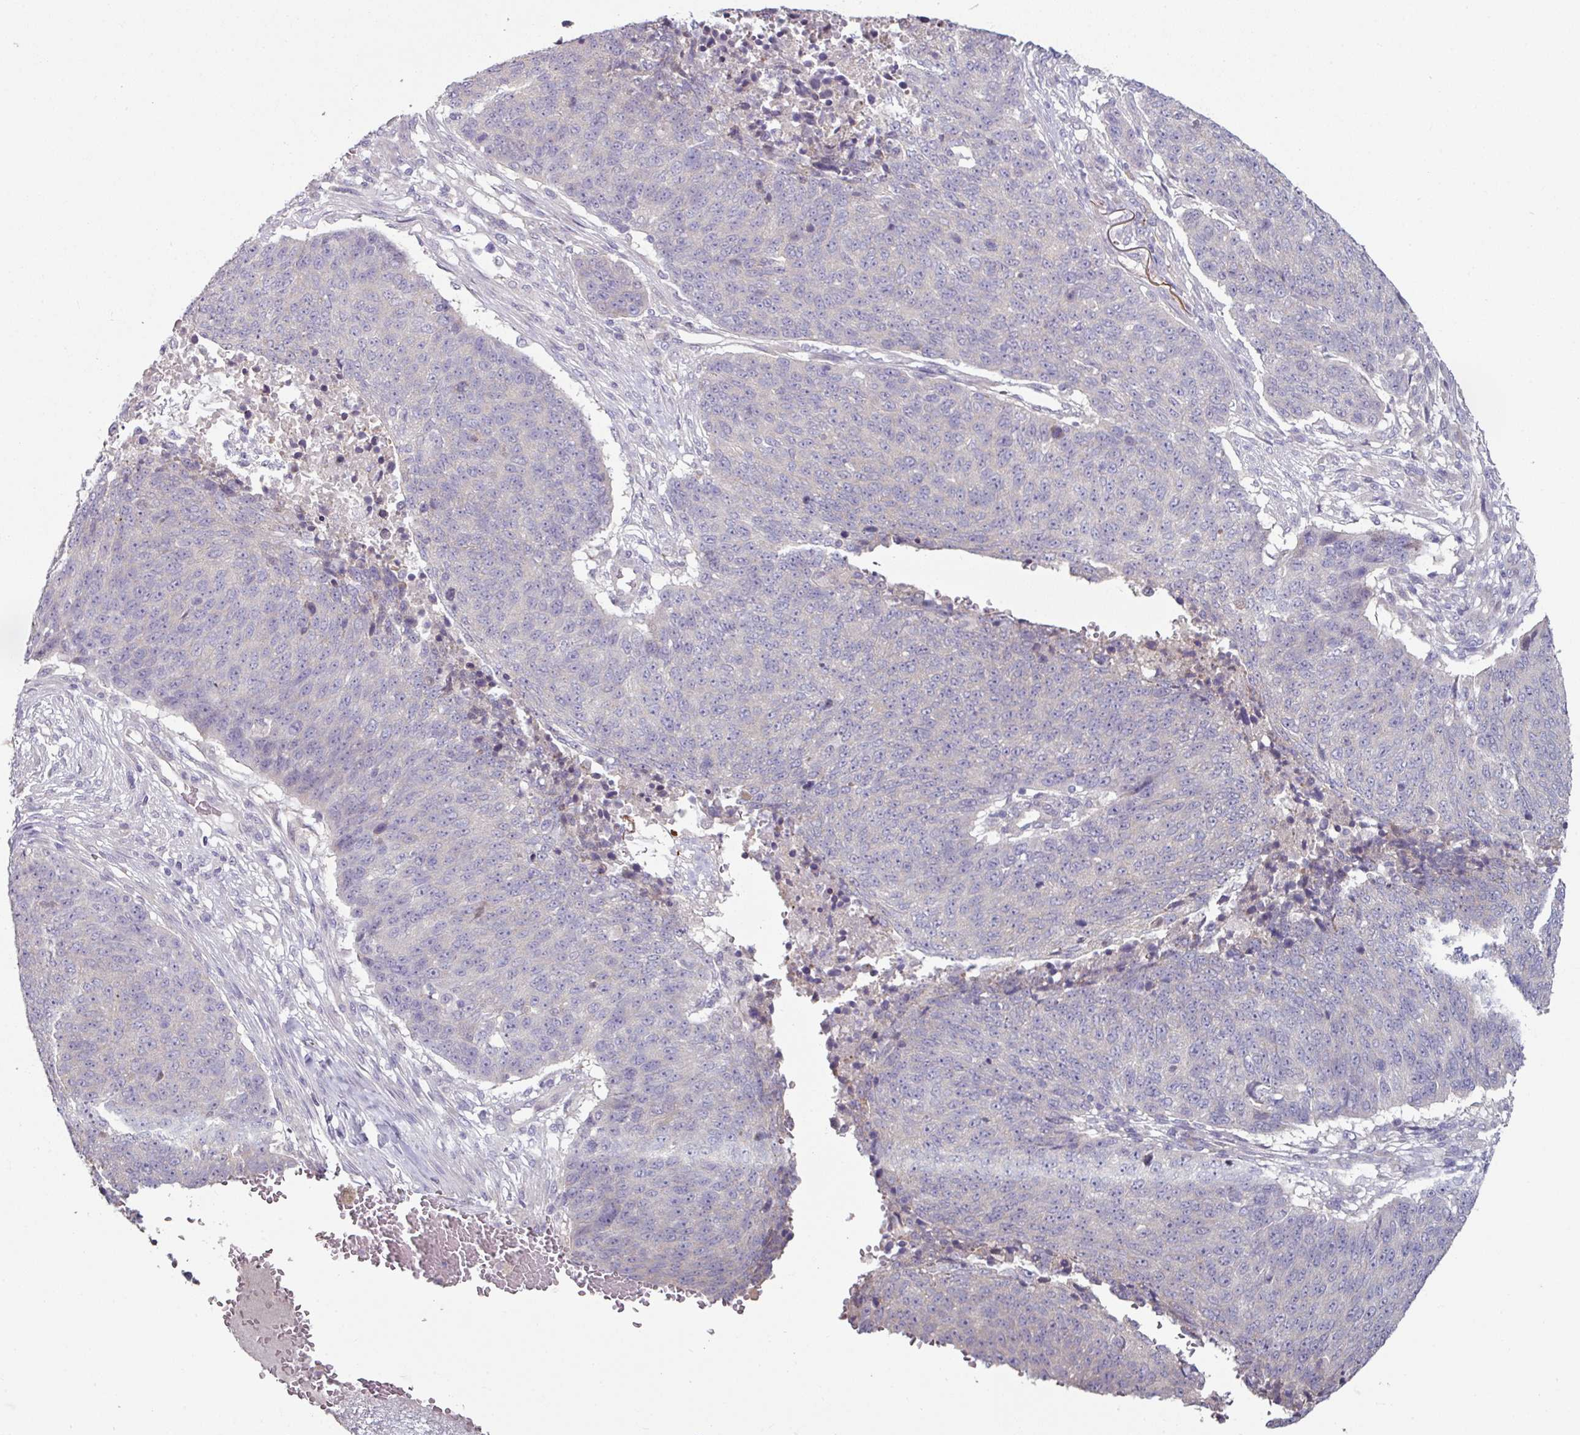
{"staining": {"intensity": "negative", "quantity": "none", "location": "none"}, "tissue": "lung cancer", "cell_type": "Tumor cells", "image_type": "cancer", "snomed": [{"axis": "morphology", "description": "Normal tissue, NOS"}, {"axis": "morphology", "description": "Squamous cell carcinoma, NOS"}, {"axis": "topography", "description": "Lymph node"}, {"axis": "topography", "description": "Lung"}], "caption": "High power microscopy photomicrograph of an immunohistochemistry (IHC) histopathology image of lung cancer (squamous cell carcinoma), revealing no significant positivity in tumor cells.", "gene": "MTMR14", "patient": {"sex": "male", "age": 66}}